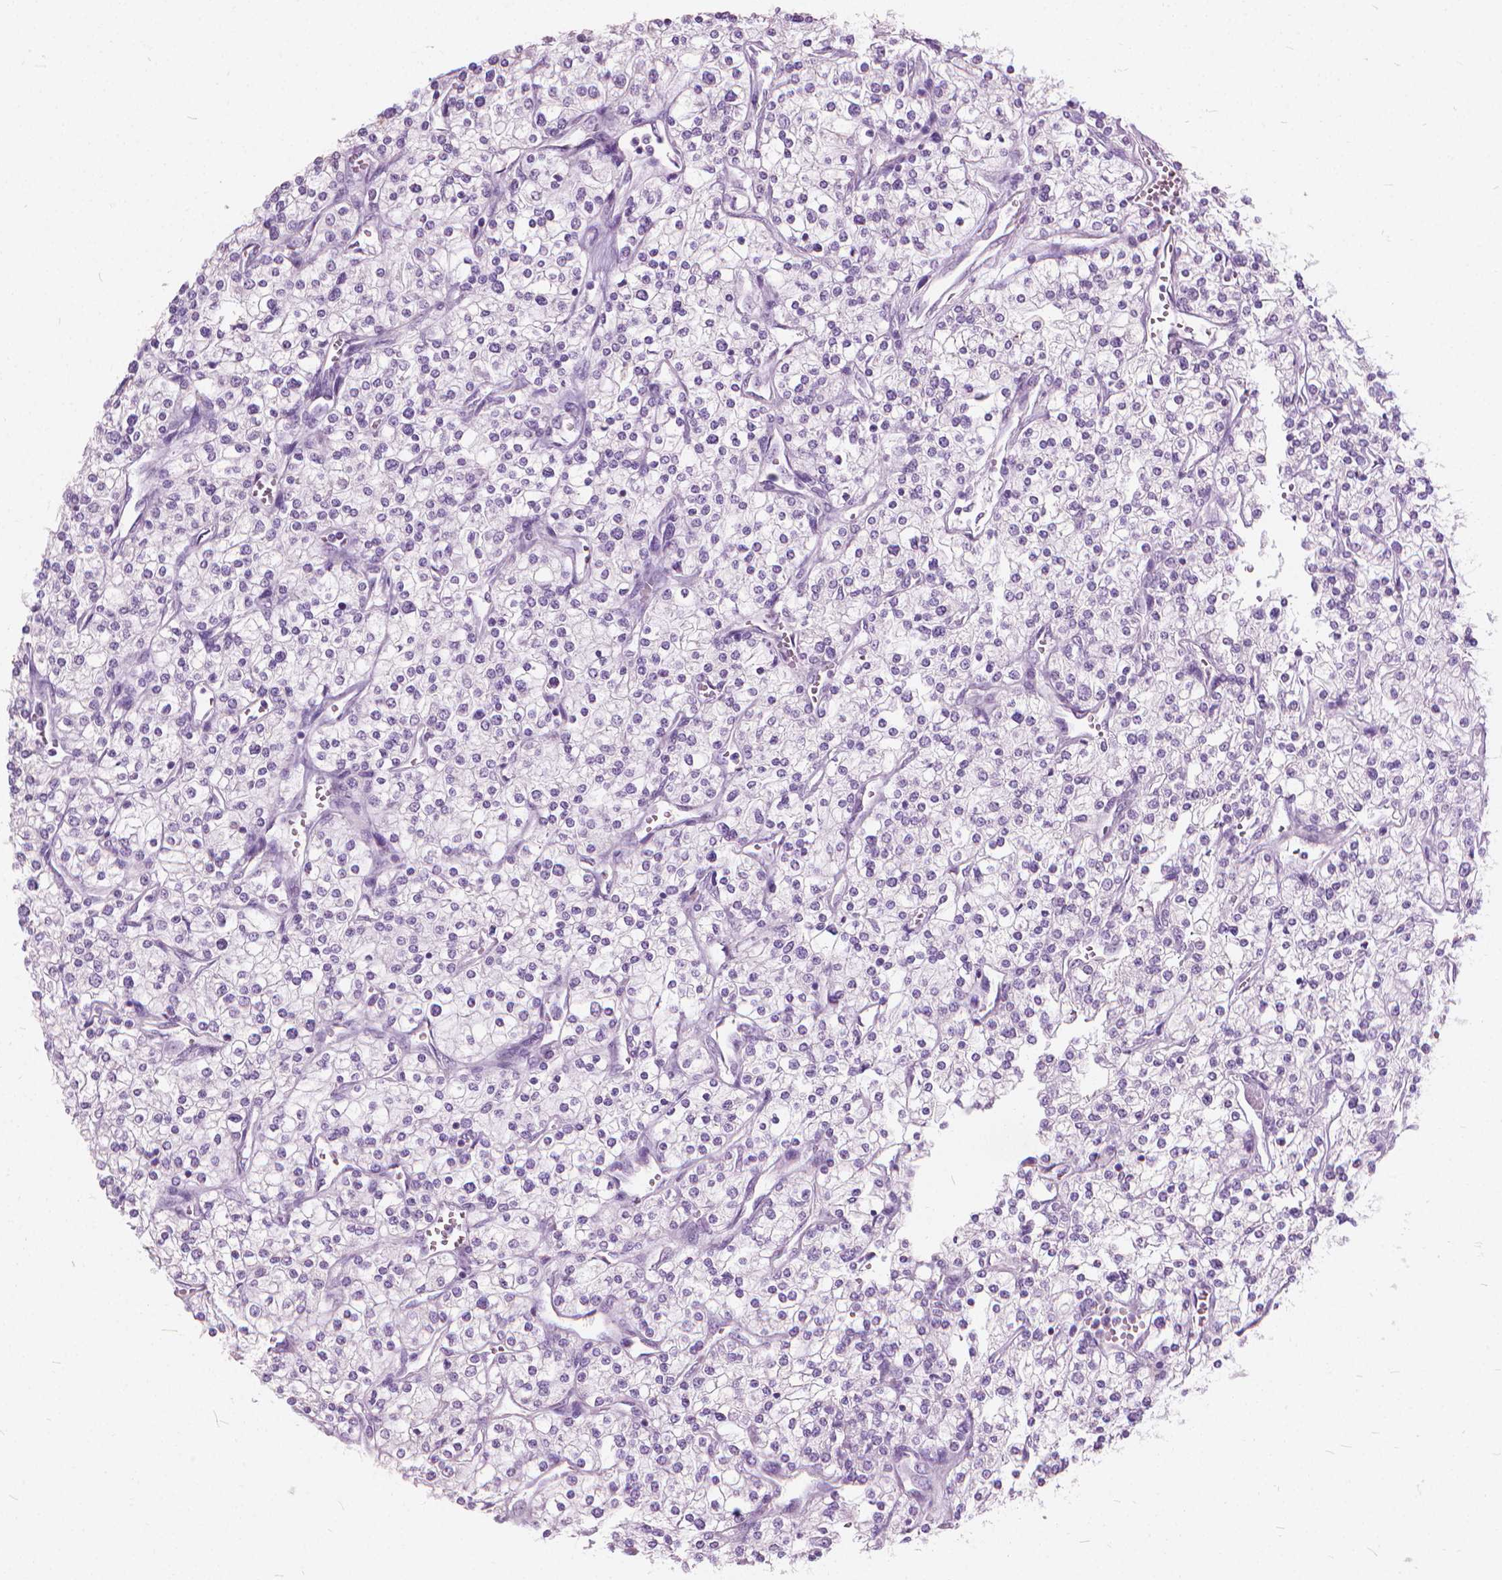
{"staining": {"intensity": "negative", "quantity": "none", "location": "none"}, "tissue": "renal cancer", "cell_type": "Tumor cells", "image_type": "cancer", "snomed": [{"axis": "morphology", "description": "Adenocarcinoma, NOS"}, {"axis": "topography", "description": "Kidney"}], "caption": "Tumor cells show no significant protein expression in renal adenocarcinoma.", "gene": "DNM1", "patient": {"sex": "male", "age": 80}}